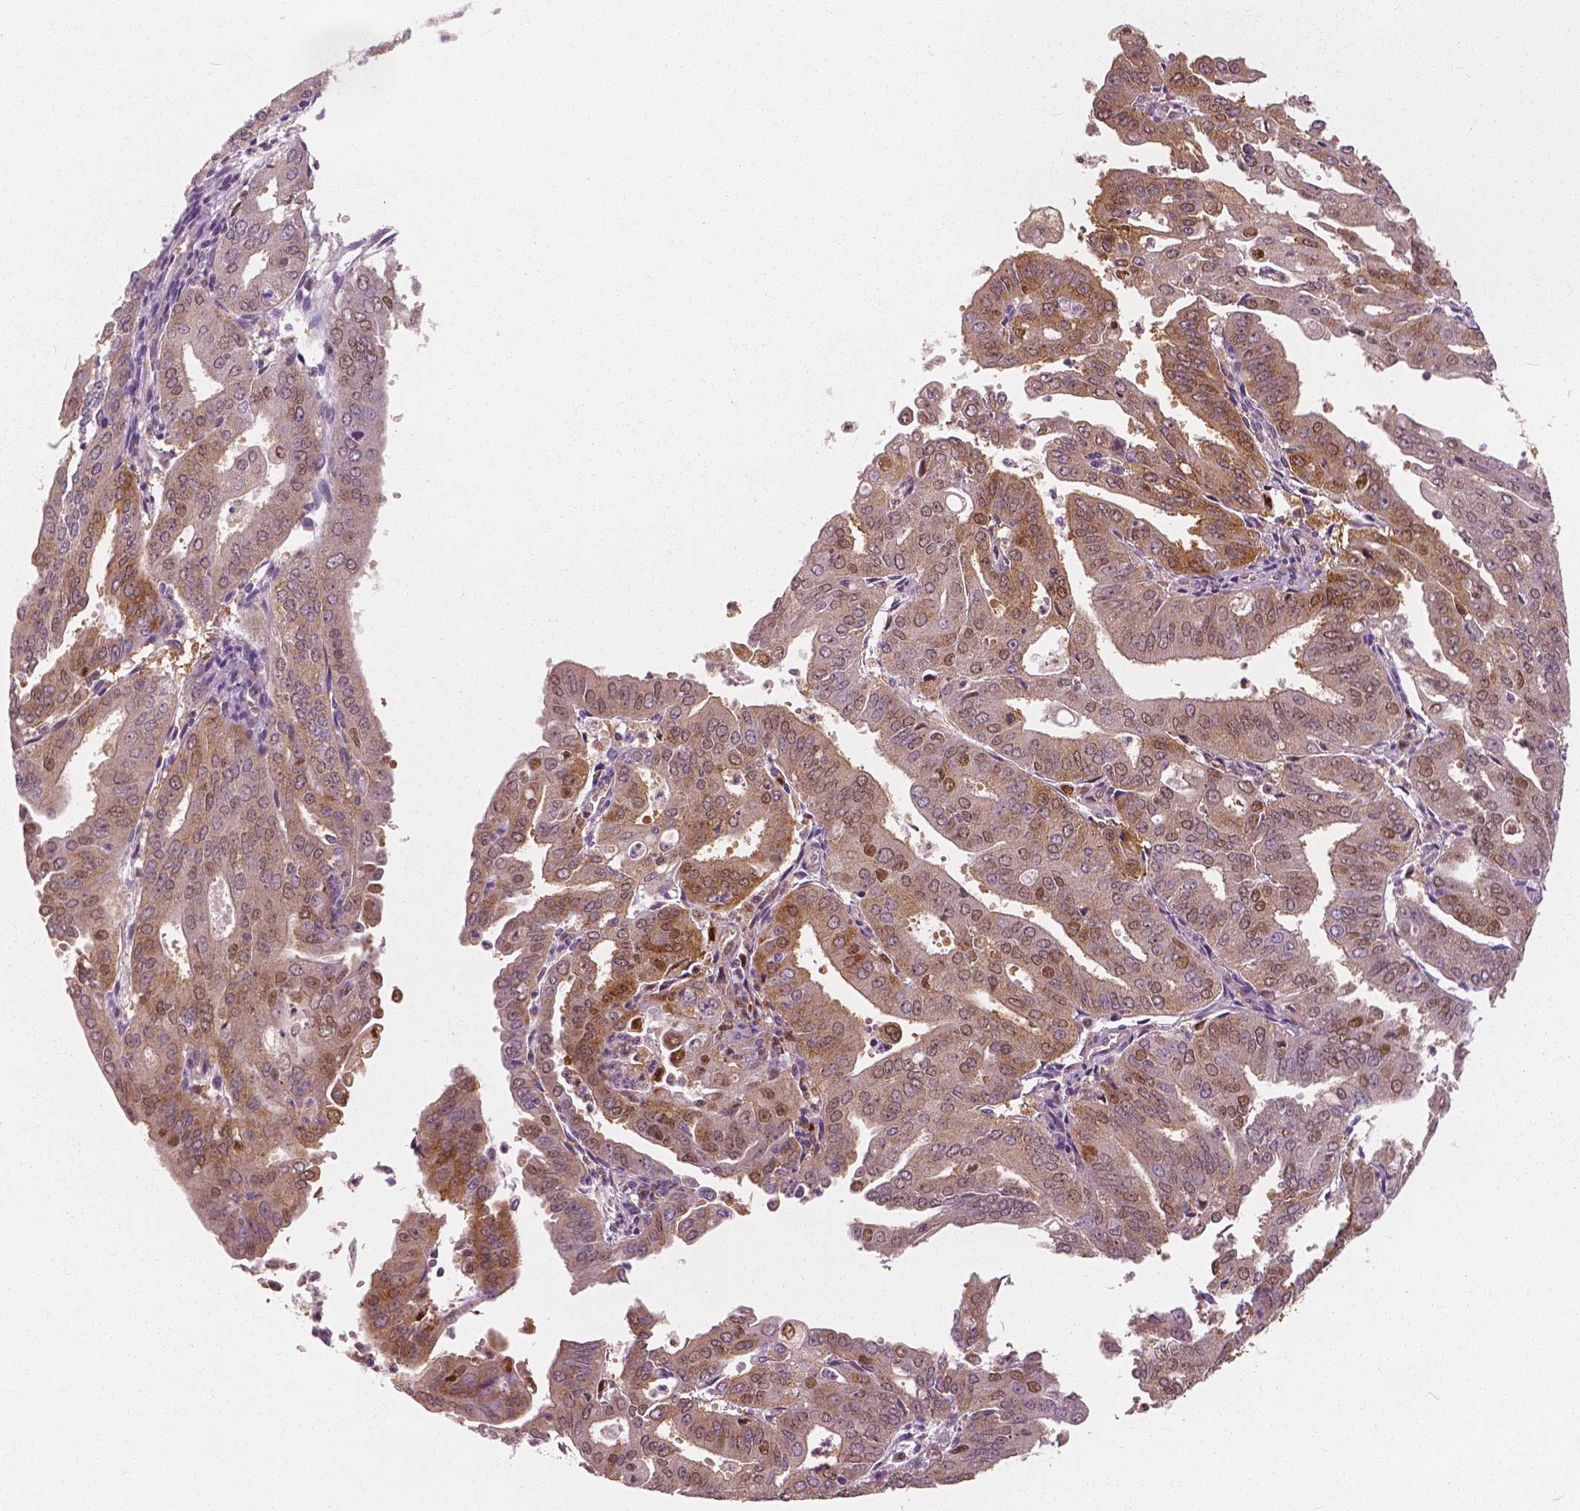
{"staining": {"intensity": "moderate", "quantity": "25%-75%", "location": "cytoplasmic/membranous,nuclear"}, "tissue": "cervical cancer", "cell_type": "Tumor cells", "image_type": "cancer", "snomed": [{"axis": "morphology", "description": "Adenocarcinoma, NOS"}, {"axis": "topography", "description": "Cervix"}], "caption": "Tumor cells display medium levels of moderate cytoplasmic/membranous and nuclear expression in approximately 25%-75% of cells in human cervical cancer (adenocarcinoma). Nuclei are stained in blue.", "gene": "SQSTM1", "patient": {"sex": "female", "age": 56}}